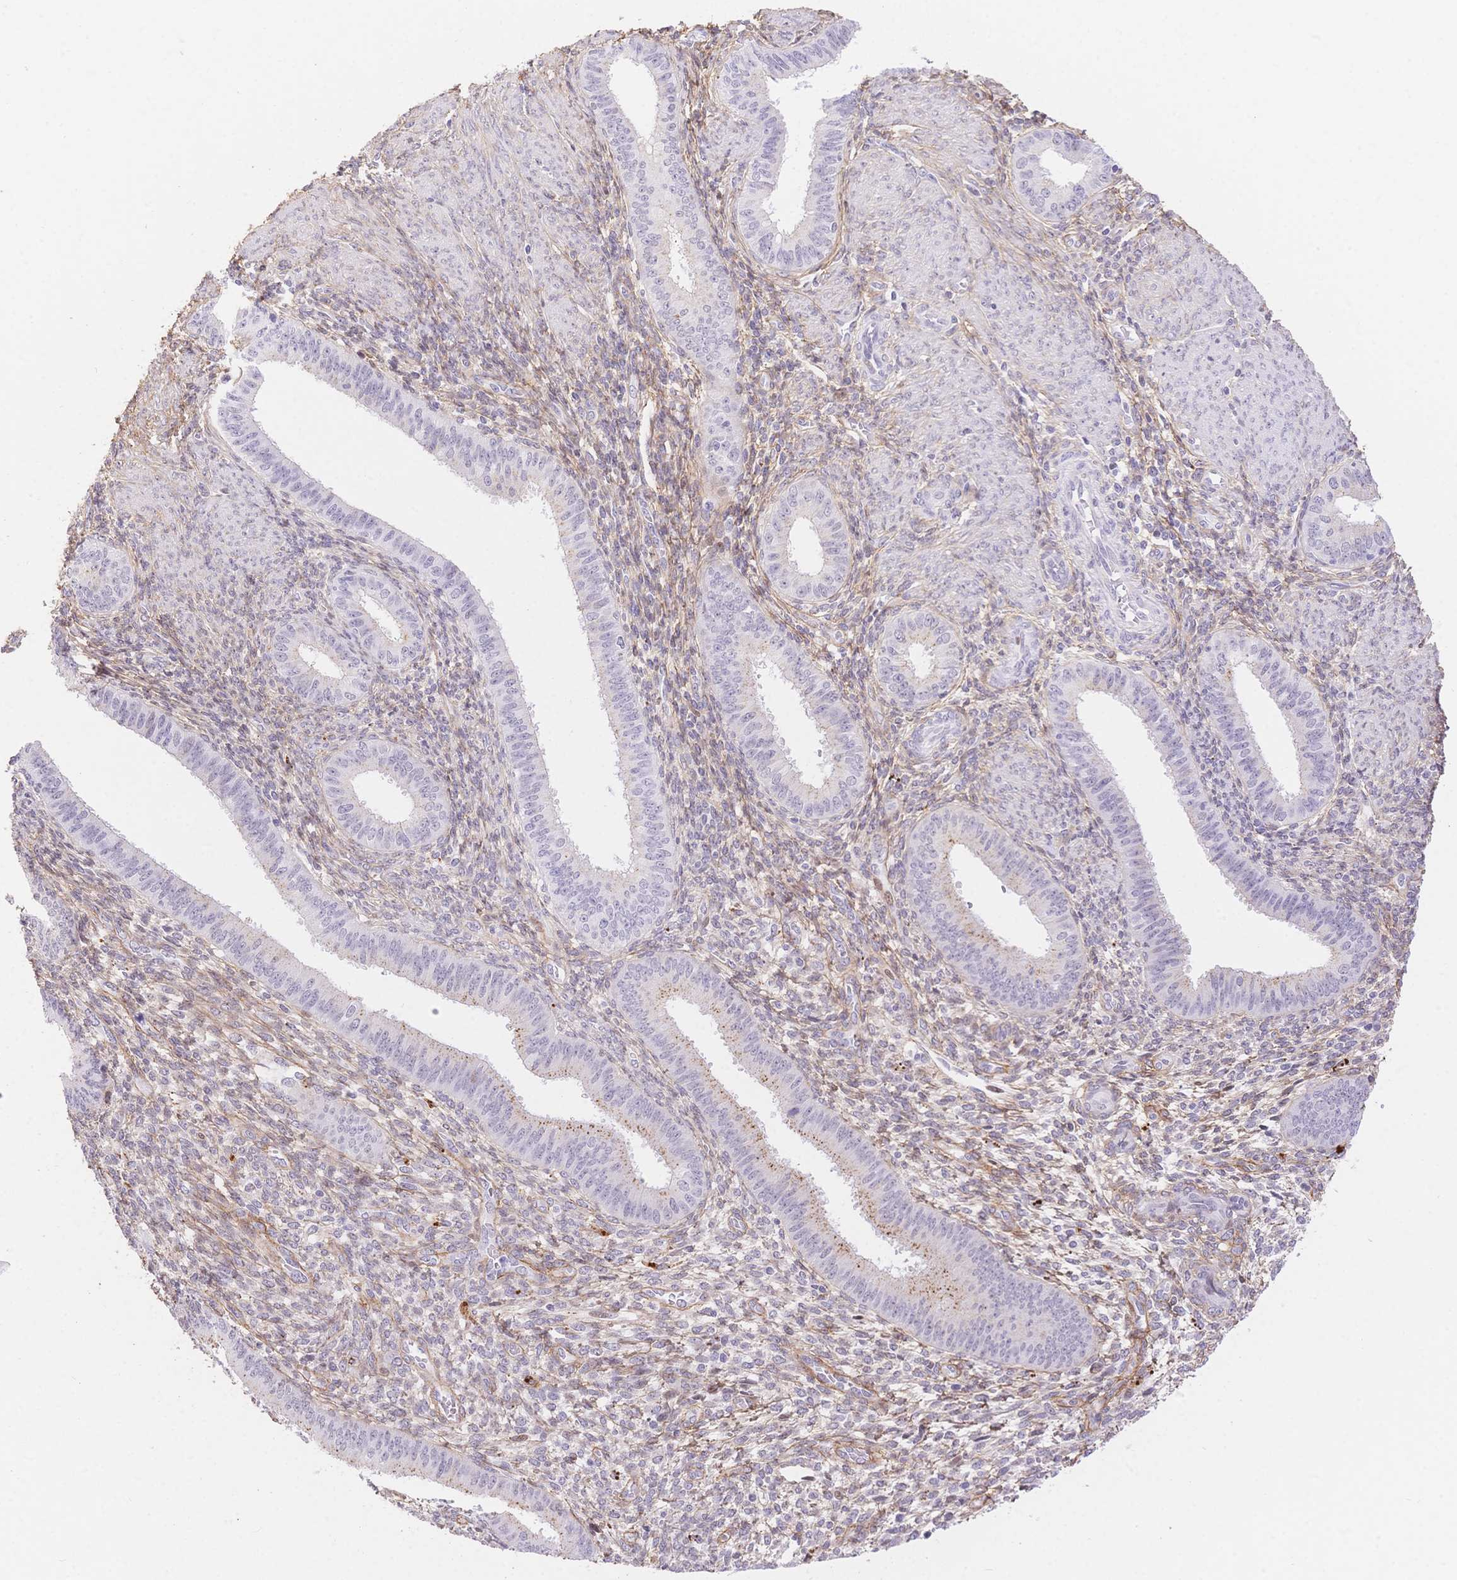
{"staining": {"intensity": "negative", "quantity": "none", "location": "none"}, "tissue": "endometrium", "cell_type": "Cells in endometrial stroma", "image_type": "normal", "snomed": [{"axis": "morphology", "description": "Normal tissue, NOS"}, {"axis": "topography", "description": "Endometrium"}], "caption": "Immunohistochemistry (IHC) photomicrograph of benign human endometrium stained for a protein (brown), which reveals no staining in cells in endometrial stroma.", "gene": "PDZD2", "patient": {"sex": "female", "age": 39}}